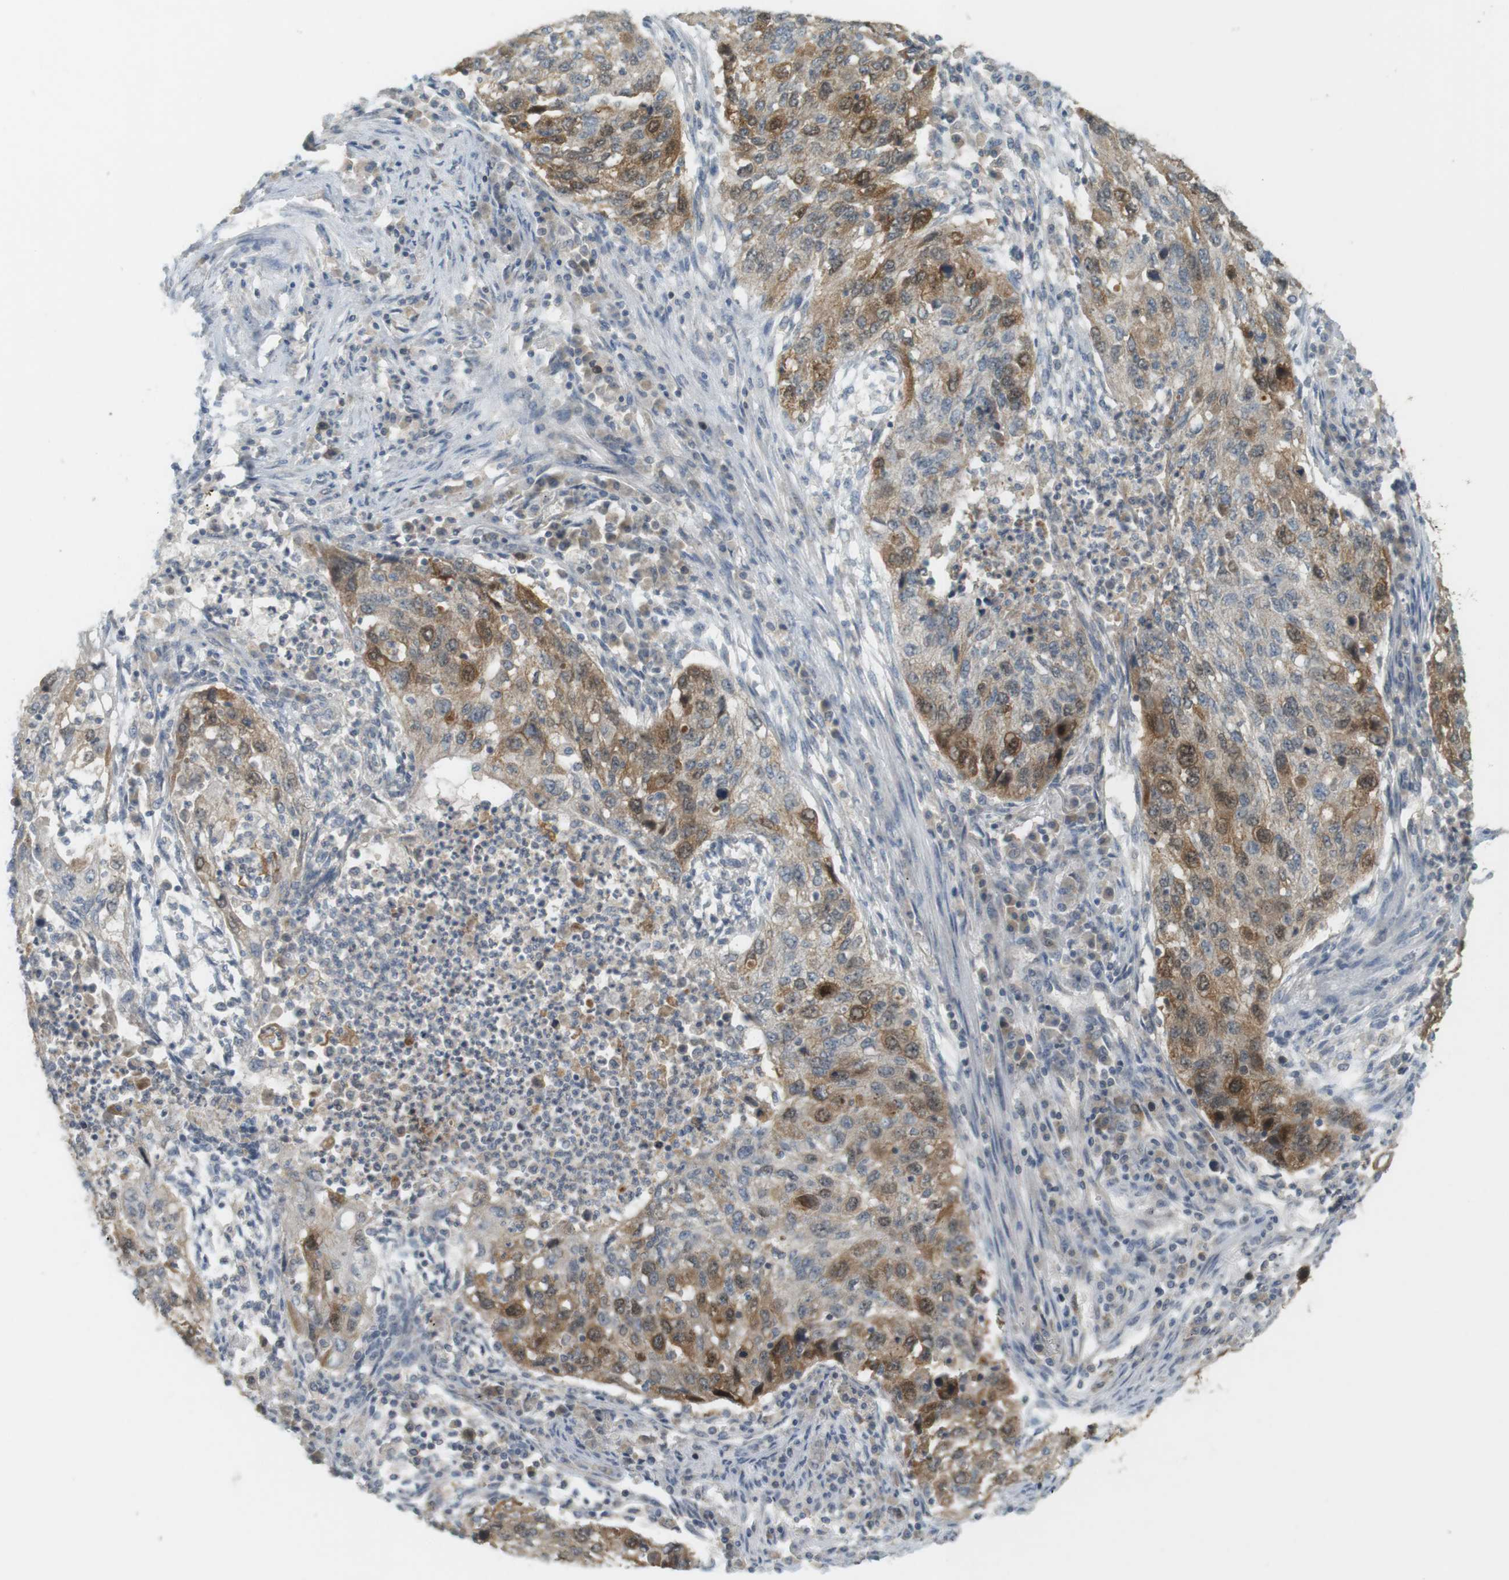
{"staining": {"intensity": "moderate", "quantity": "<25%", "location": "cytoplasmic/membranous"}, "tissue": "lung cancer", "cell_type": "Tumor cells", "image_type": "cancer", "snomed": [{"axis": "morphology", "description": "Squamous cell carcinoma, NOS"}, {"axis": "topography", "description": "Lung"}], "caption": "Tumor cells reveal moderate cytoplasmic/membranous staining in about <25% of cells in lung cancer. The staining was performed using DAB, with brown indicating positive protein expression. Nuclei are stained blue with hematoxylin.", "gene": "TTK", "patient": {"sex": "female", "age": 63}}